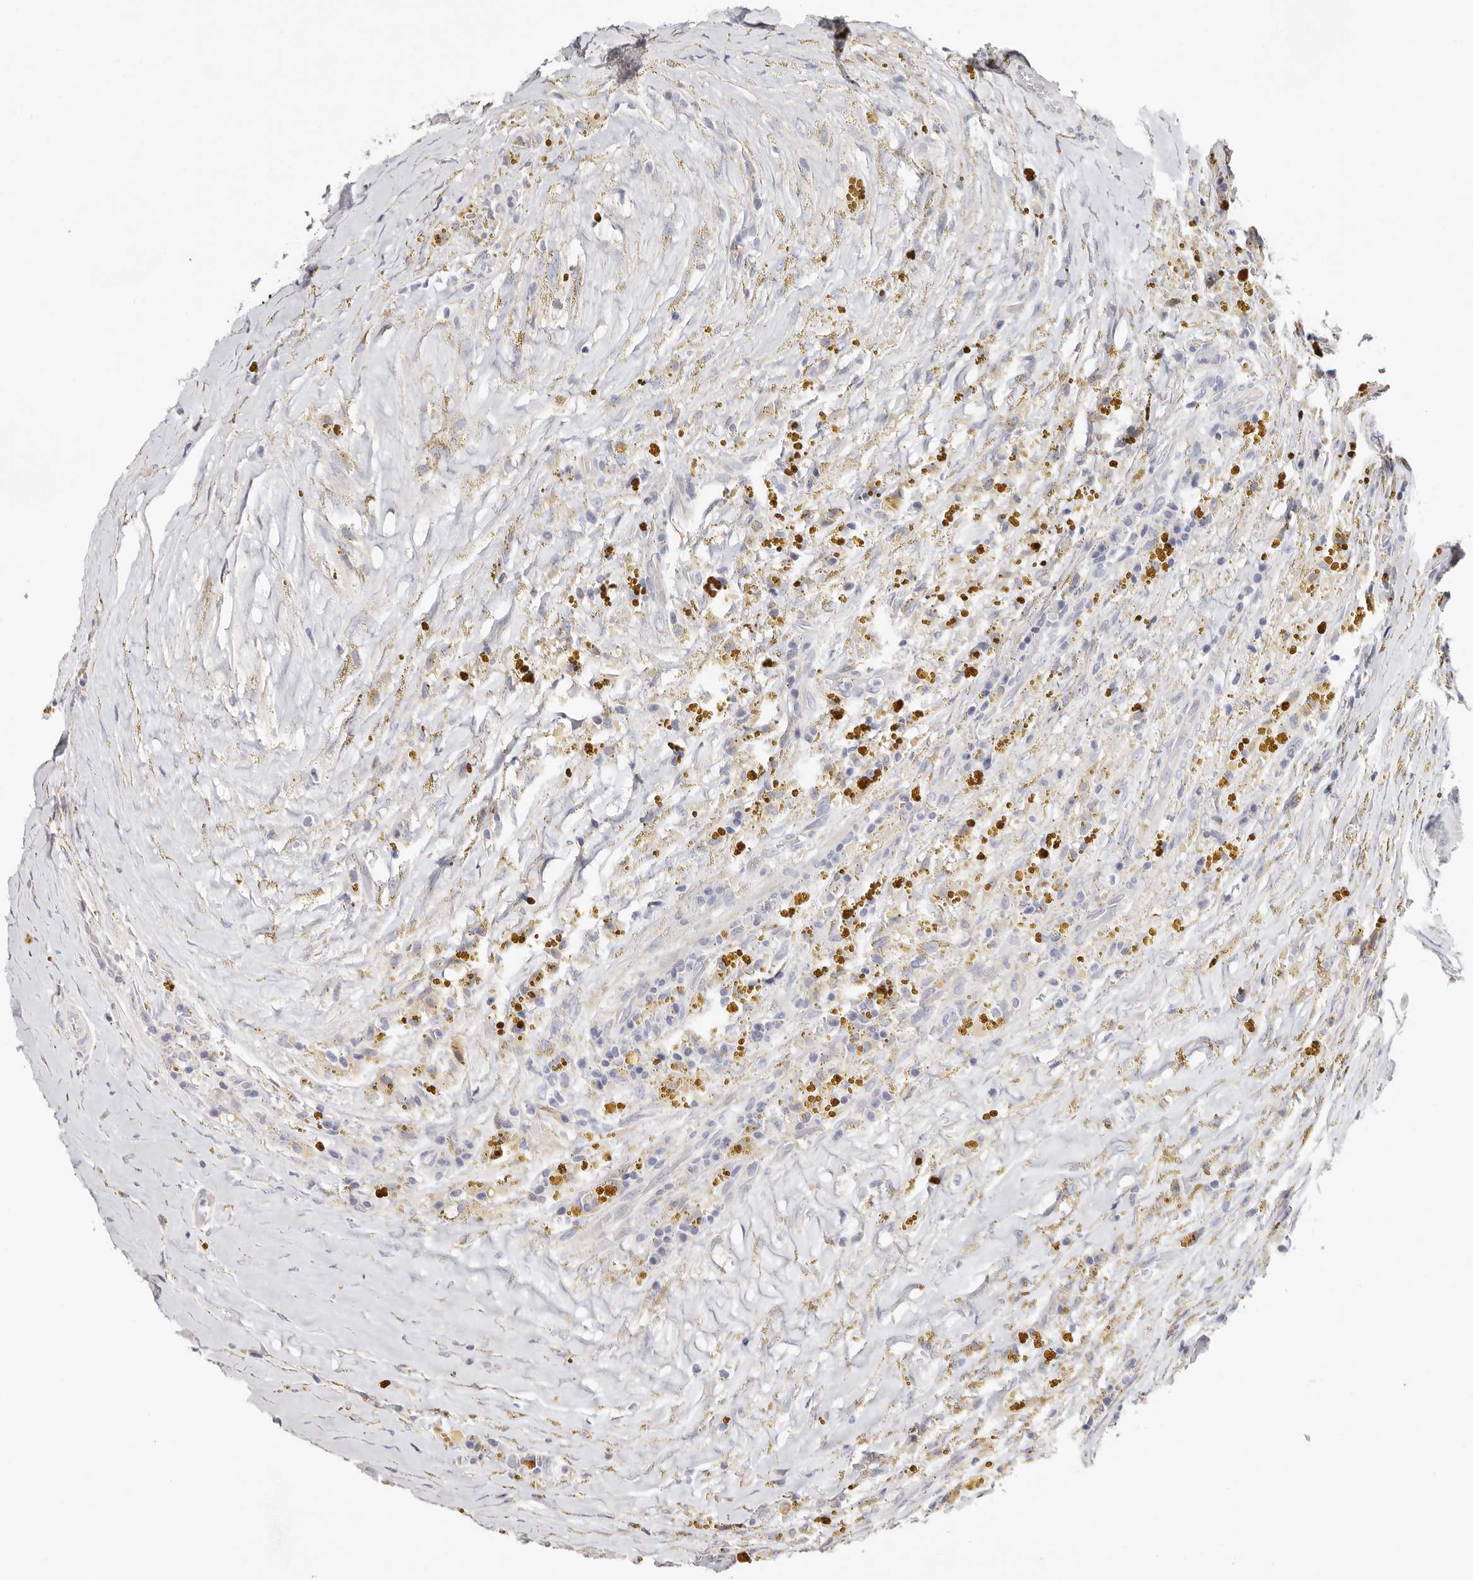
{"staining": {"intensity": "negative", "quantity": "none", "location": "none"}, "tissue": "thyroid cancer", "cell_type": "Tumor cells", "image_type": "cancer", "snomed": [{"axis": "morphology", "description": "Papillary adenocarcinoma, NOS"}, {"axis": "topography", "description": "Thyroid gland"}], "caption": "A high-resolution micrograph shows immunohistochemistry staining of thyroid cancer (papillary adenocarcinoma), which displays no significant expression in tumor cells. (DAB immunohistochemistry (IHC), high magnification).", "gene": "PKDCC", "patient": {"sex": "male", "age": 77}}